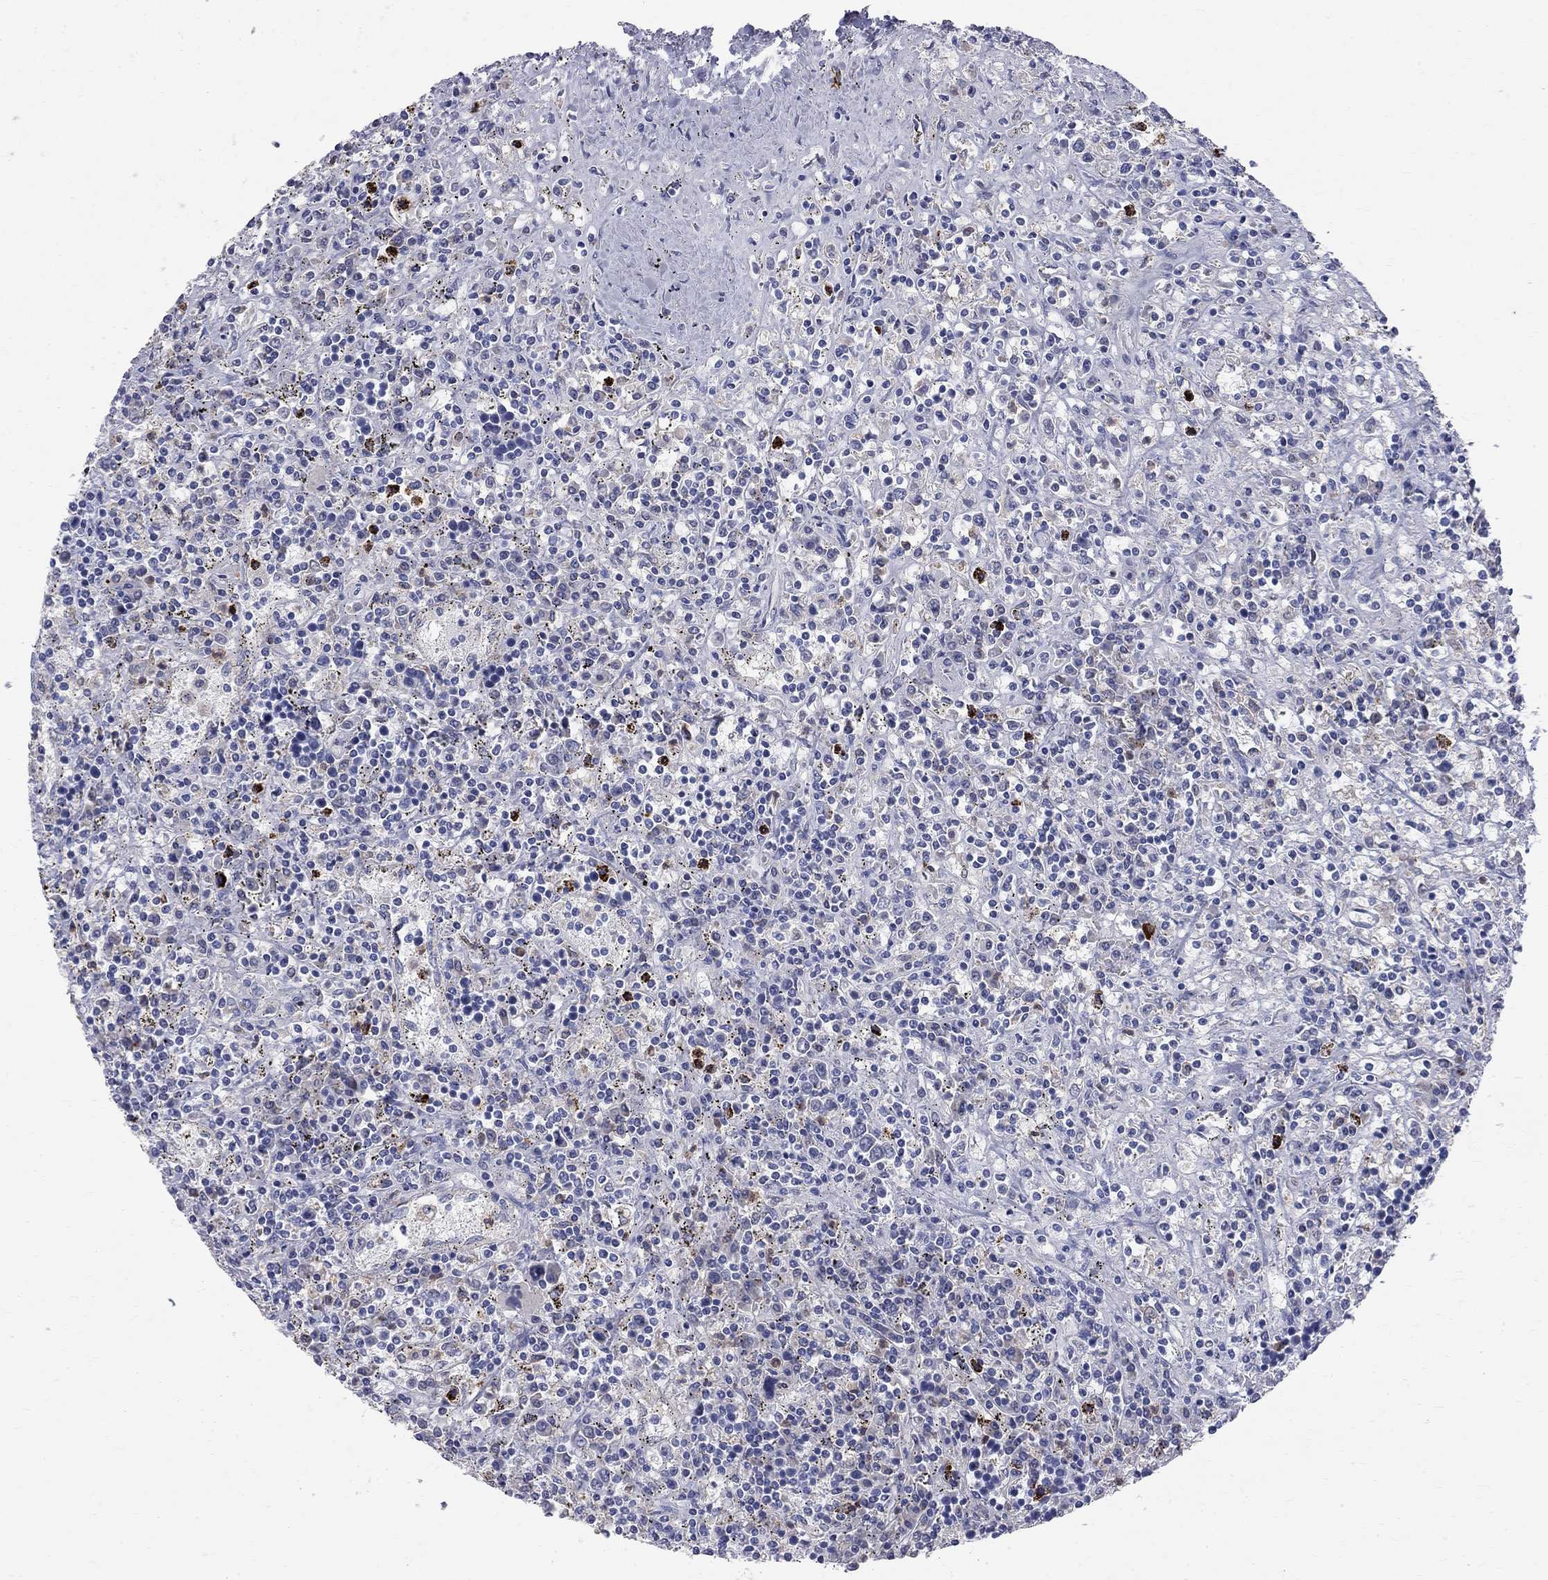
{"staining": {"intensity": "negative", "quantity": "none", "location": "none"}, "tissue": "lymphoma", "cell_type": "Tumor cells", "image_type": "cancer", "snomed": [{"axis": "morphology", "description": "Malignant lymphoma, non-Hodgkin's type, Low grade"}, {"axis": "topography", "description": "Spleen"}], "caption": "IHC of malignant lymphoma, non-Hodgkin's type (low-grade) demonstrates no staining in tumor cells.", "gene": "ACSL1", "patient": {"sex": "male", "age": 62}}